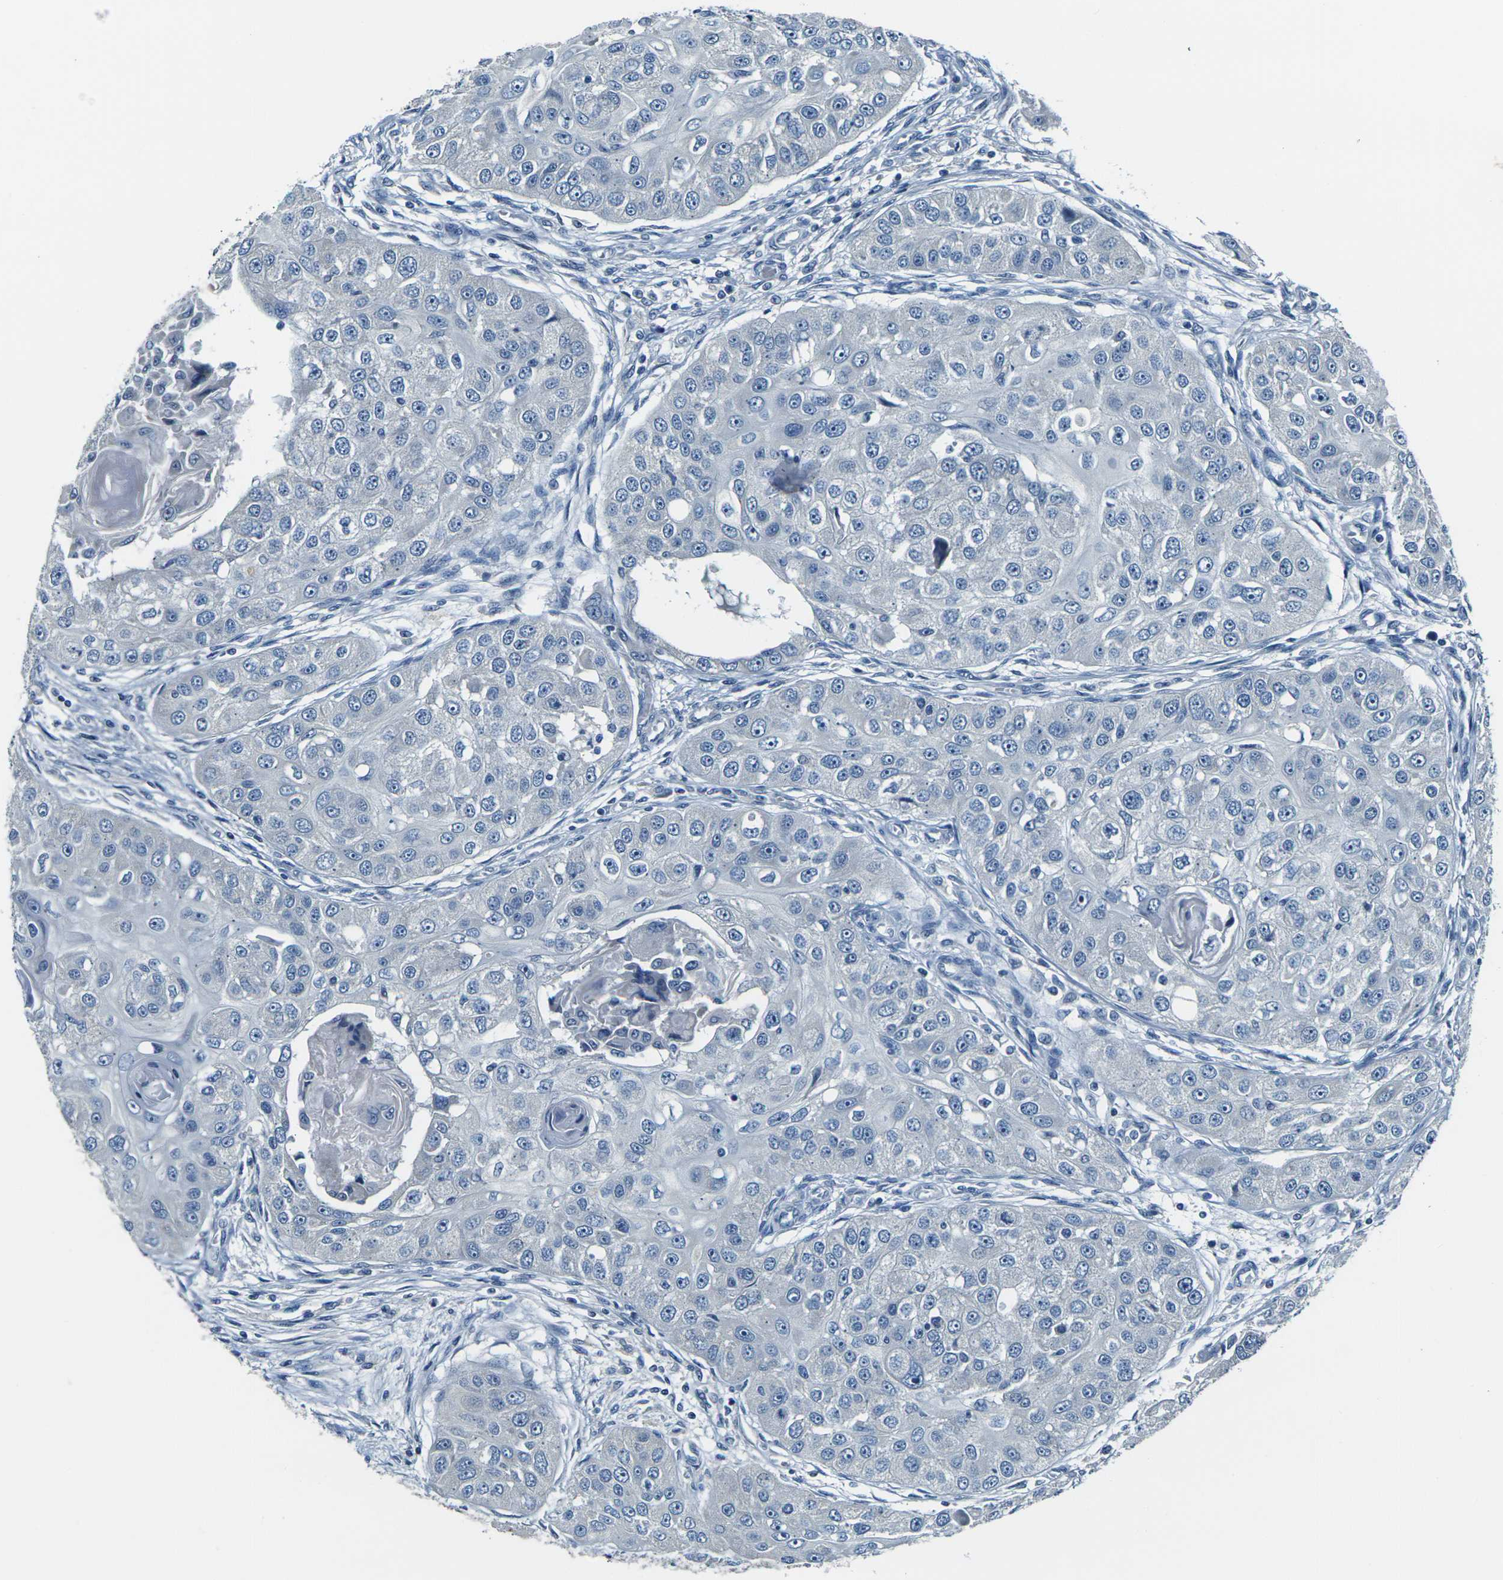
{"staining": {"intensity": "negative", "quantity": "none", "location": "none"}, "tissue": "head and neck cancer", "cell_type": "Tumor cells", "image_type": "cancer", "snomed": [{"axis": "morphology", "description": "Normal tissue, NOS"}, {"axis": "morphology", "description": "Squamous cell carcinoma, NOS"}, {"axis": "topography", "description": "Skeletal muscle"}, {"axis": "topography", "description": "Head-Neck"}], "caption": "Immunohistochemistry (IHC) micrograph of squamous cell carcinoma (head and neck) stained for a protein (brown), which reveals no staining in tumor cells.", "gene": "SHISAL2B", "patient": {"sex": "male", "age": 51}}